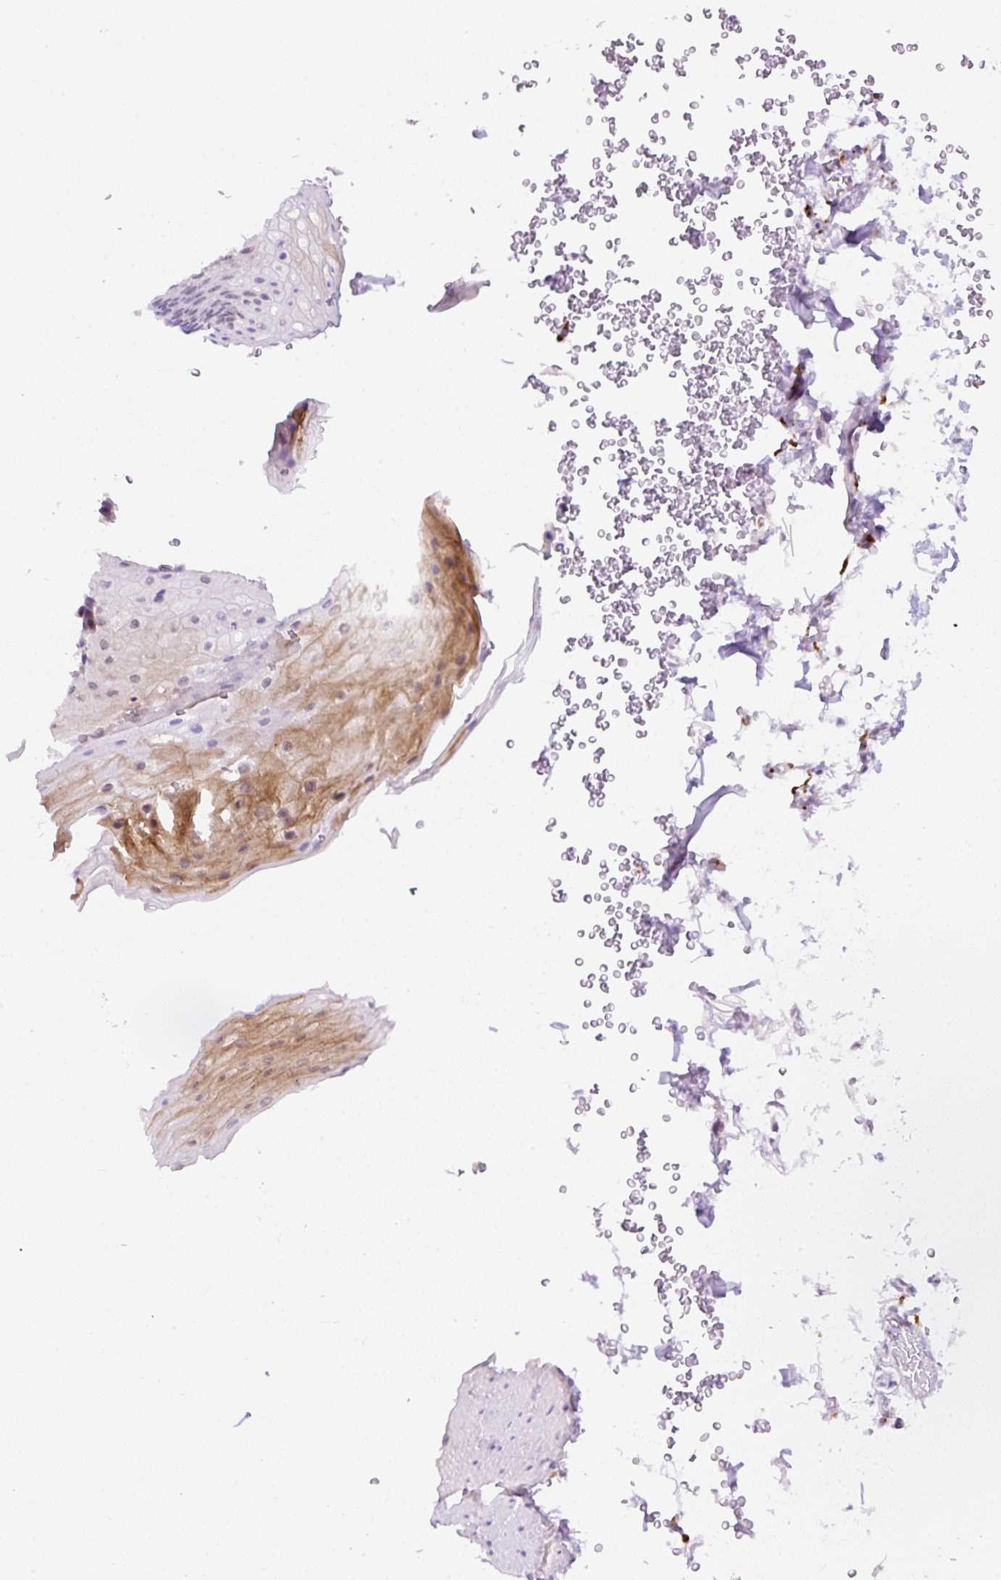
{"staining": {"intensity": "weak", "quantity": "25%-75%", "location": "cytoplasmic/membranous"}, "tissue": "esophagus", "cell_type": "Squamous epithelial cells", "image_type": "normal", "snomed": [{"axis": "morphology", "description": "Normal tissue, NOS"}, {"axis": "topography", "description": "Esophagus"}], "caption": "Protein staining exhibits weak cytoplasmic/membranous staining in approximately 25%-75% of squamous epithelial cells in unremarkable esophagus.", "gene": "CEBPZOS", "patient": {"sex": "female", "age": 66}}